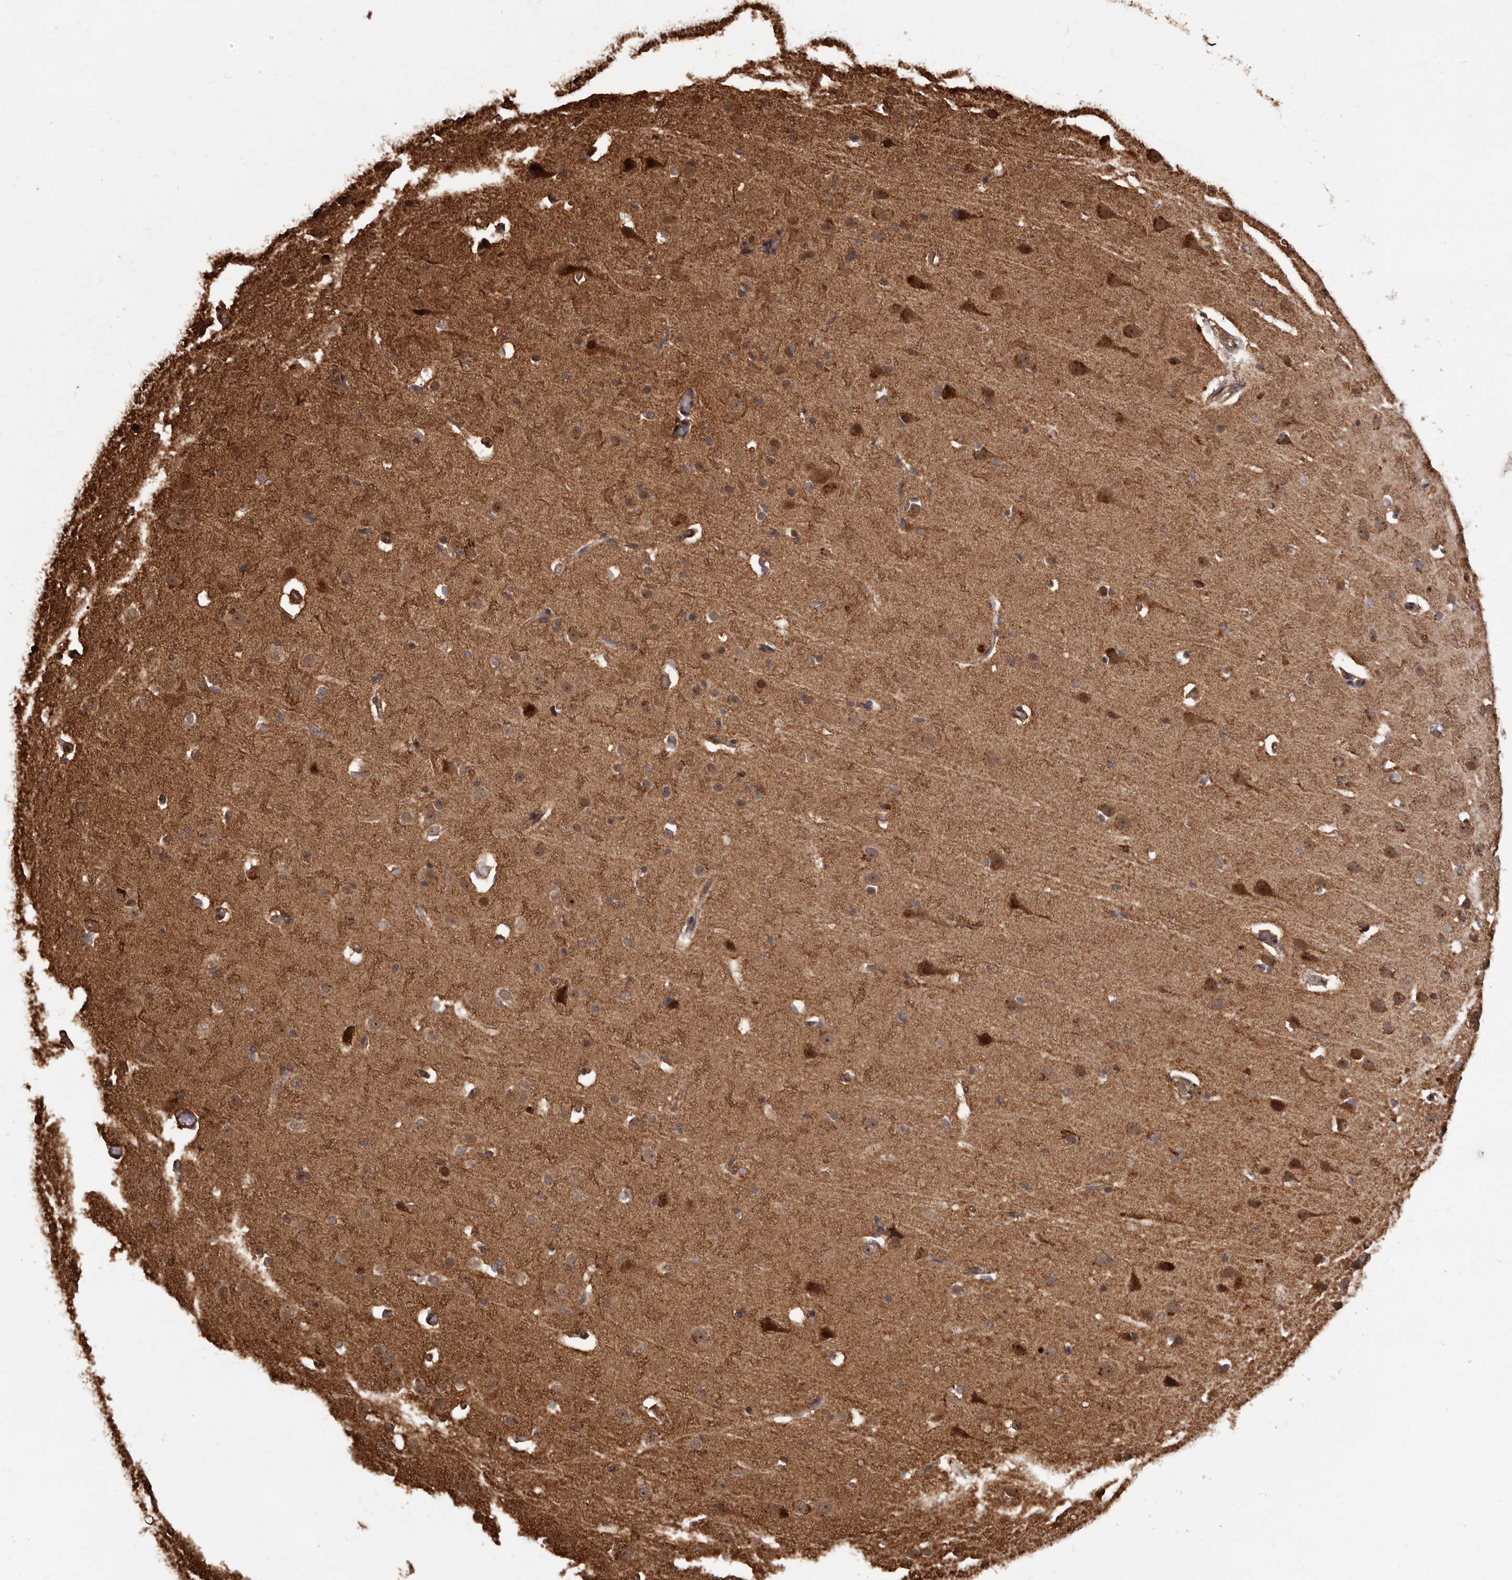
{"staining": {"intensity": "moderate", "quantity": ">75%", "location": "cytoplasmic/membranous"}, "tissue": "cerebral cortex", "cell_type": "Endothelial cells", "image_type": "normal", "snomed": [{"axis": "morphology", "description": "Normal tissue, NOS"}, {"axis": "topography", "description": "Cerebral cortex"}], "caption": "IHC (DAB (3,3'-diaminobenzidine)) staining of benign human cerebral cortex reveals moderate cytoplasmic/membranous protein staining in approximately >75% of endothelial cells. Nuclei are stained in blue.", "gene": "MTO1", "patient": {"sex": "male", "age": 34}}